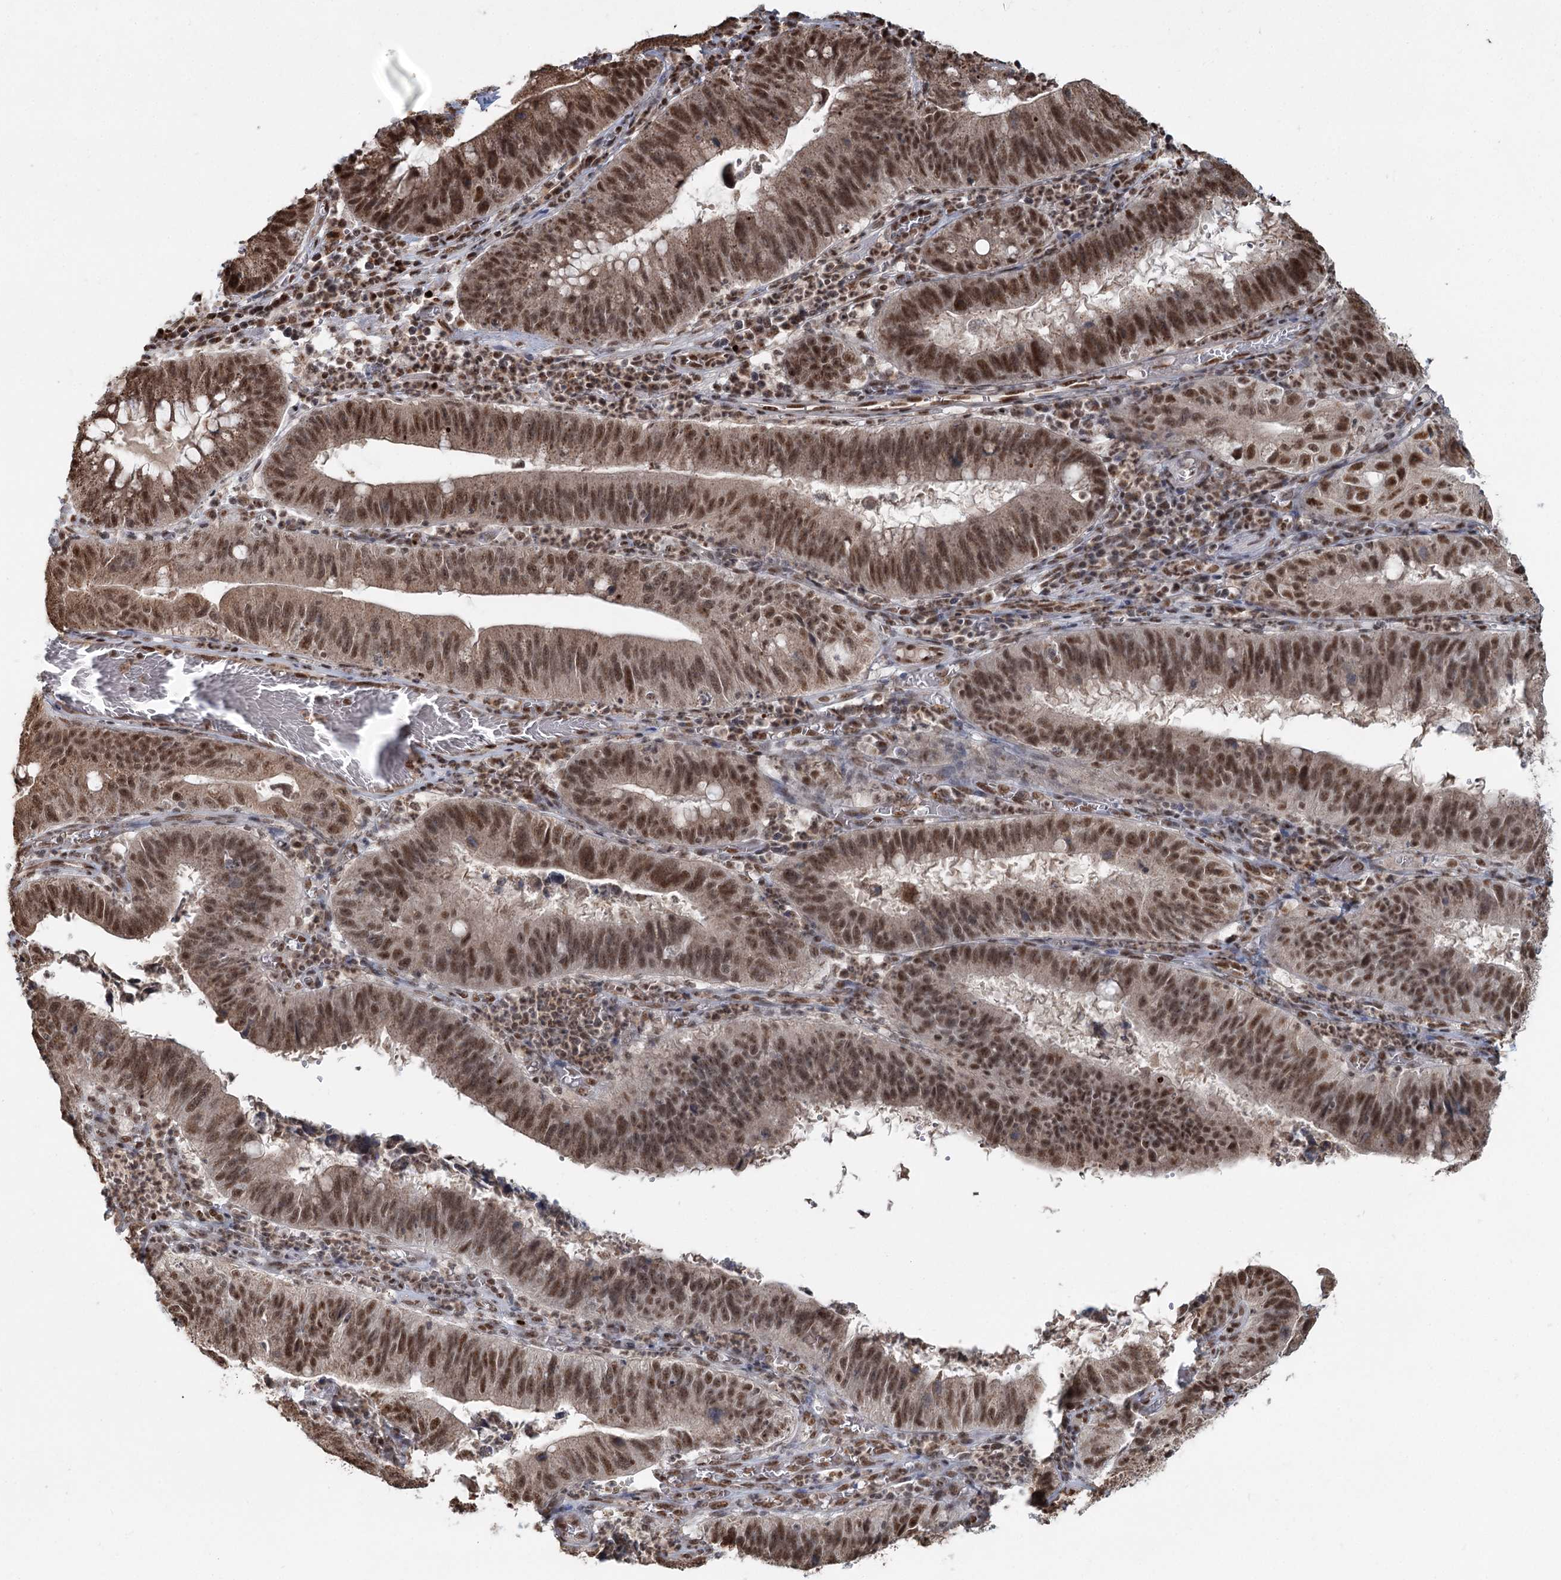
{"staining": {"intensity": "strong", "quantity": ">75%", "location": "cytoplasmic/membranous,nuclear"}, "tissue": "stomach cancer", "cell_type": "Tumor cells", "image_type": "cancer", "snomed": [{"axis": "morphology", "description": "Adenocarcinoma, NOS"}, {"axis": "topography", "description": "Stomach"}], "caption": "A brown stain labels strong cytoplasmic/membranous and nuclear expression of a protein in human adenocarcinoma (stomach) tumor cells.", "gene": "GPALPP1", "patient": {"sex": "male", "age": 59}}